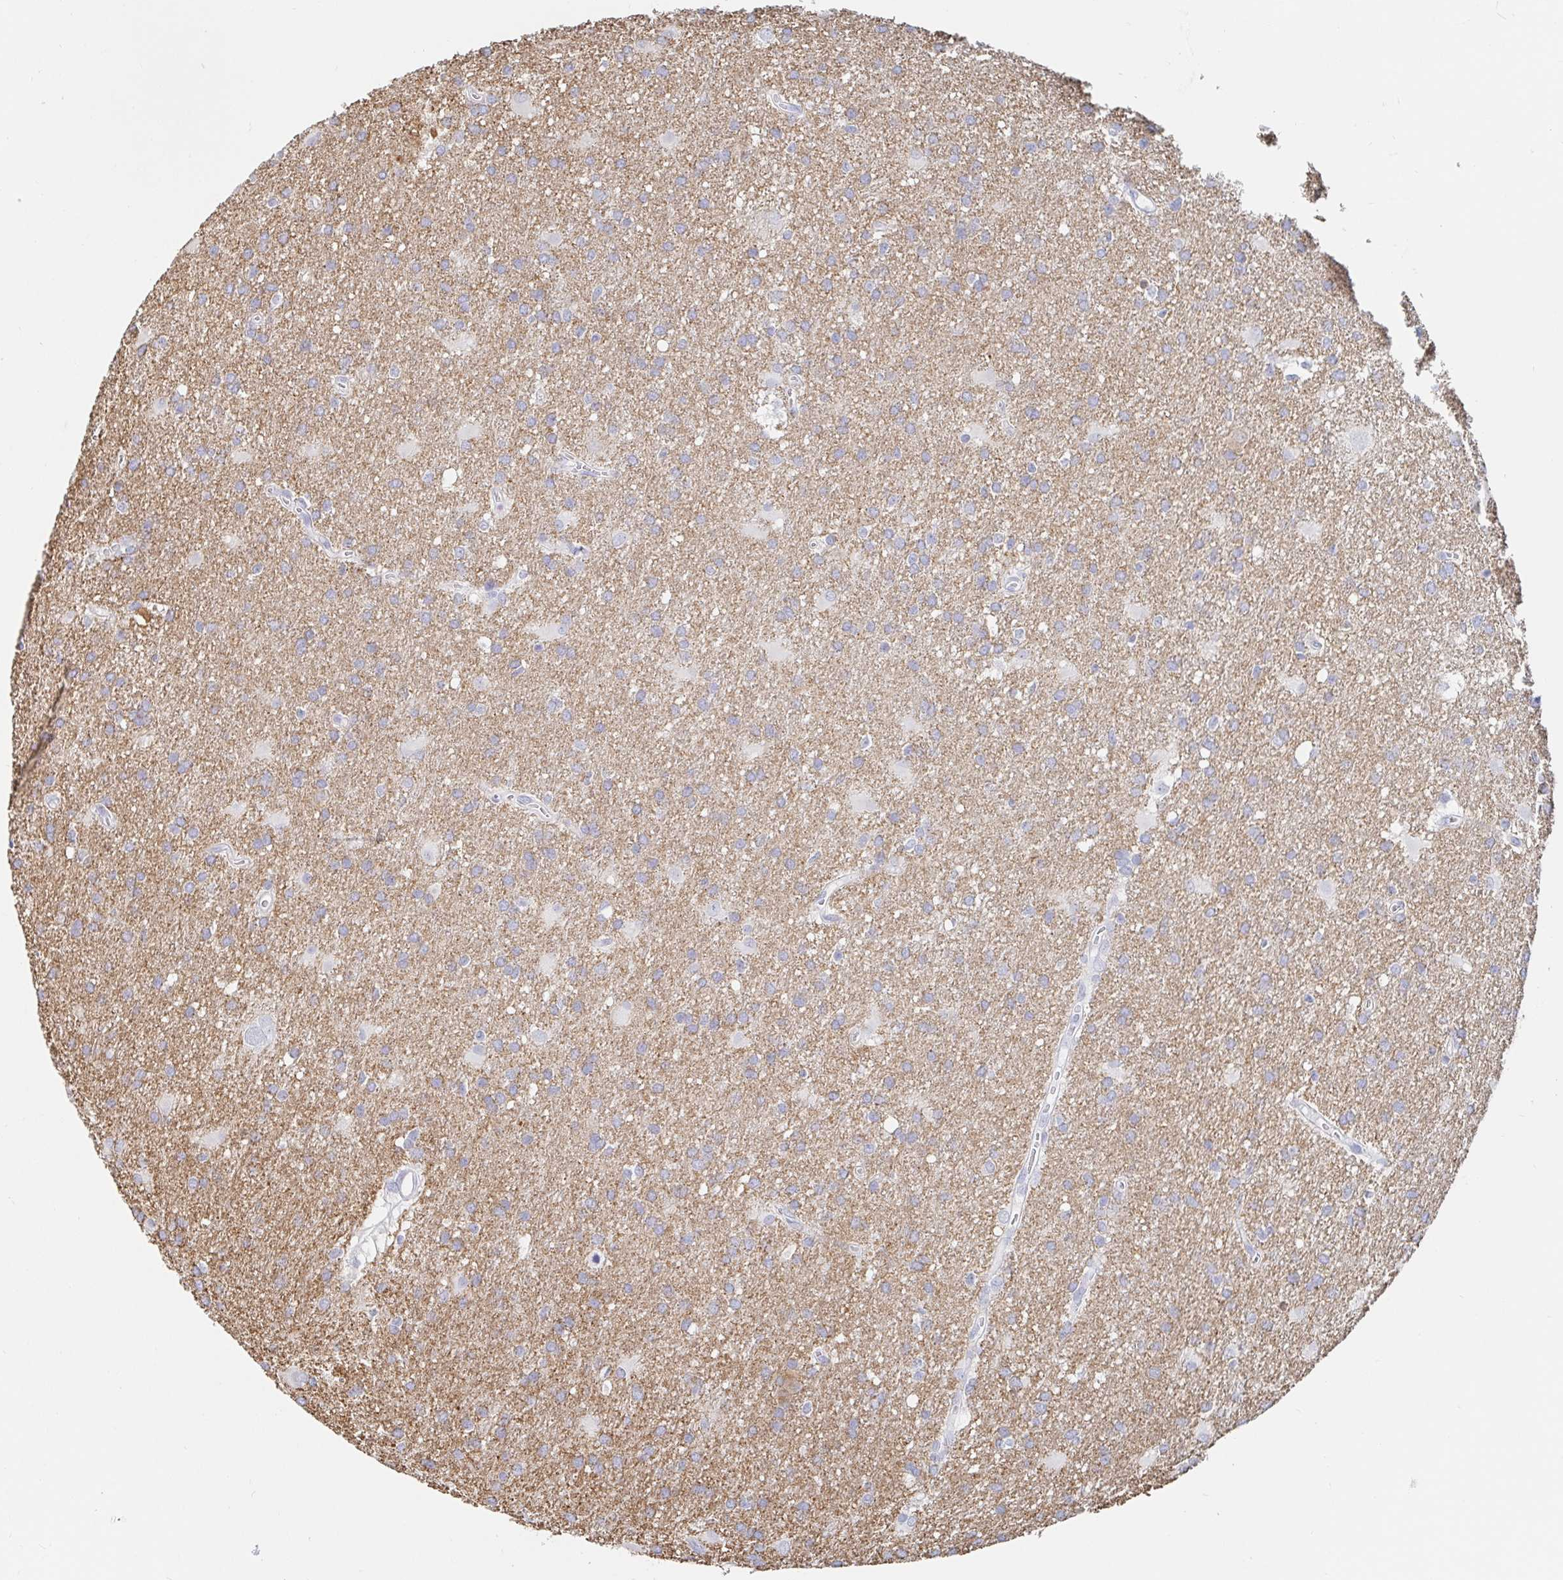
{"staining": {"intensity": "weak", "quantity": "25%-75%", "location": "cytoplasmic/membranous"}, "tissue": "glioma", "cell_type": "Tumor cells", "image_type": "cancer", "snomed": [{"axis": "morphology", "description": "Glioma, malignant, Low grade"}, {"axis": "topography", "description": "Brain"}], "caption": "Glioma stained with a protein marker displays weak staining in tumor cells.", "gene": "PACSIN1", "patient": {"sex": "male", "age": 66}}